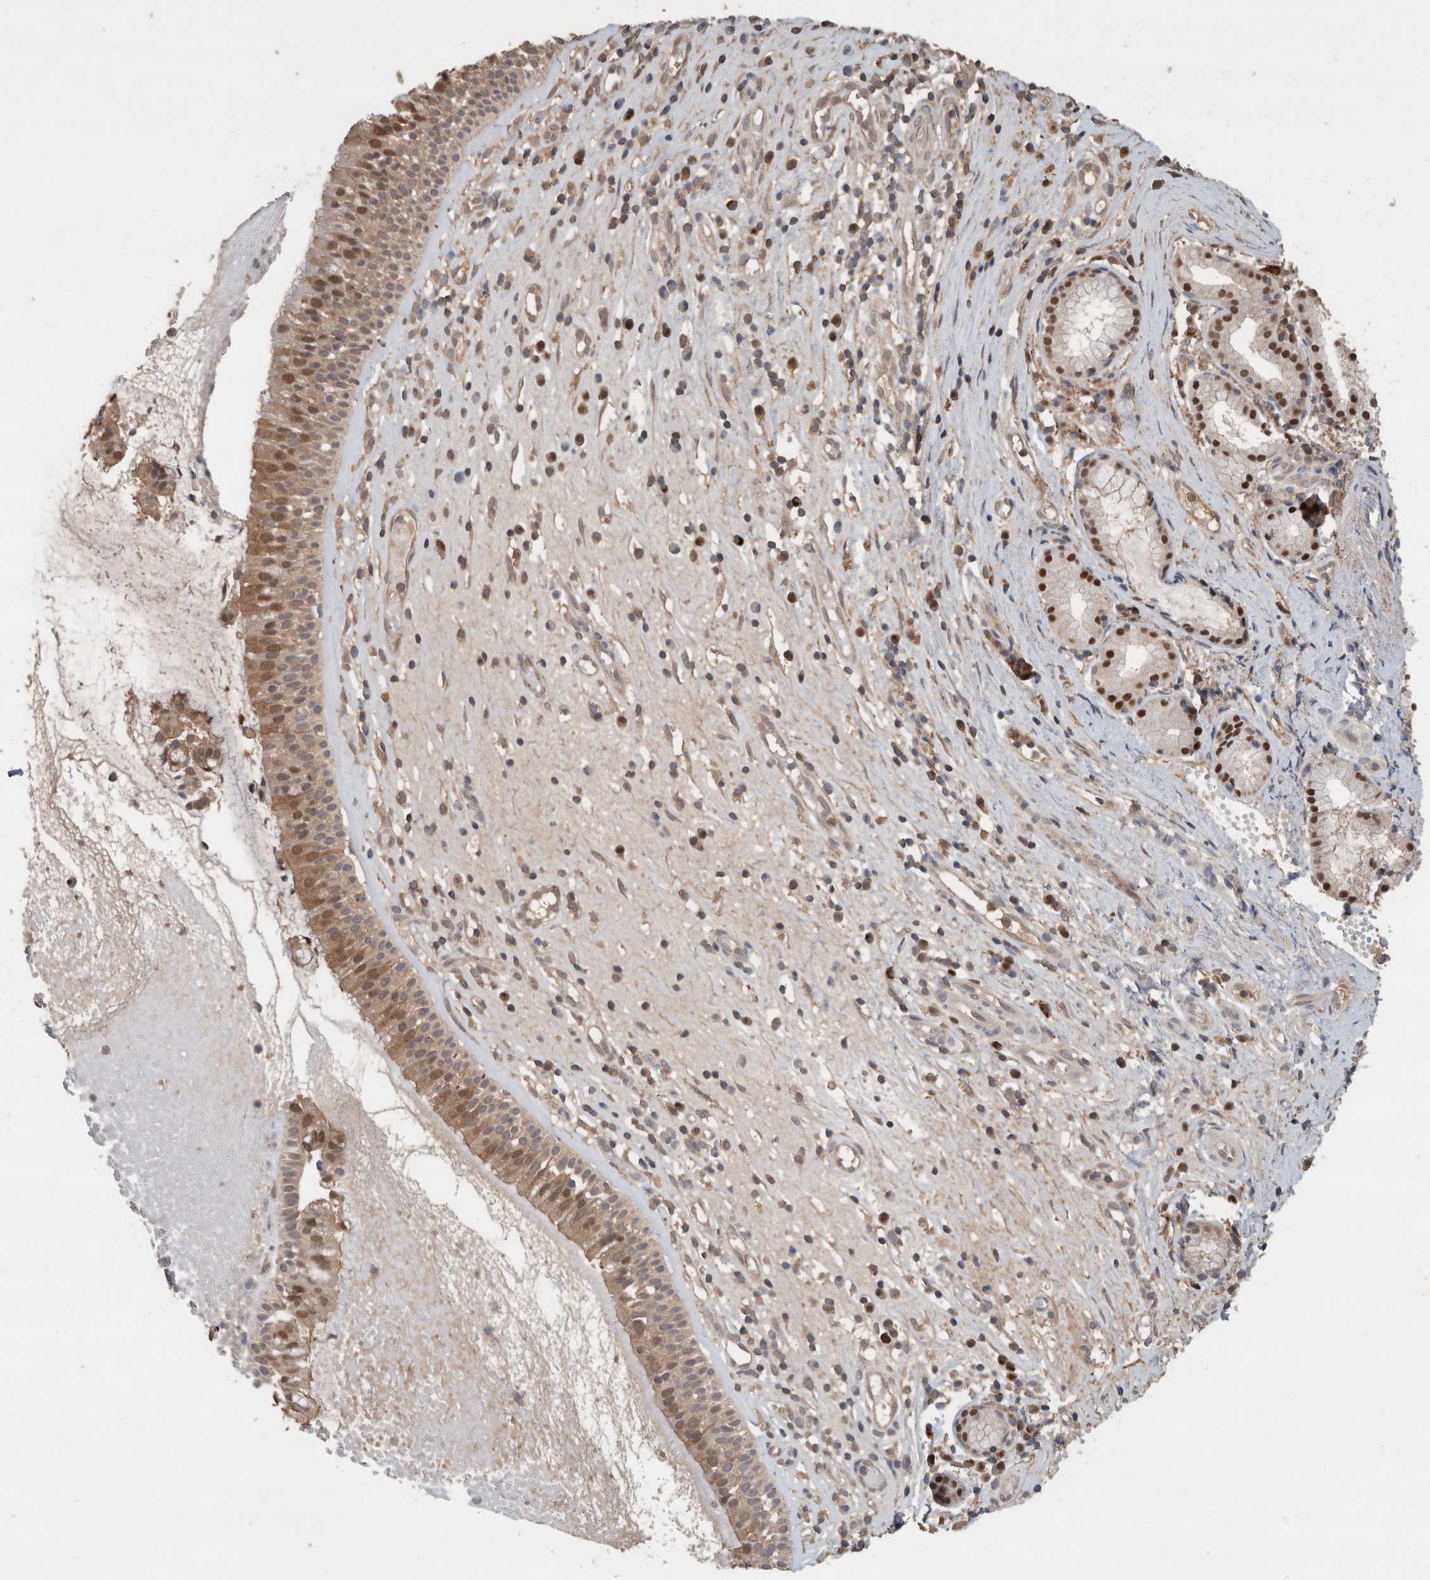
{"staining": {"intensity": "moderate", "quantity": ">75%", "location": "cytoplasmic/membranous"}, "tissue": "nasopharynx", "cell_type": "Respiratory epithelial cells", "image_type": "normal", "snomed": [{"axis": "morphology", "description": "Normal tissue, NOS"}, {"axis": "topography", "description": "Nasopharynx"}], "caption": "Protein staining by immunohistochemistry demonstrates moderate cytoplasmic/membranous staining in about >75% of respiratory epithelial cells in benign nasopharynx.", "gene": "OTUD7B", "patient": {"sex": "female", "age": 39}}